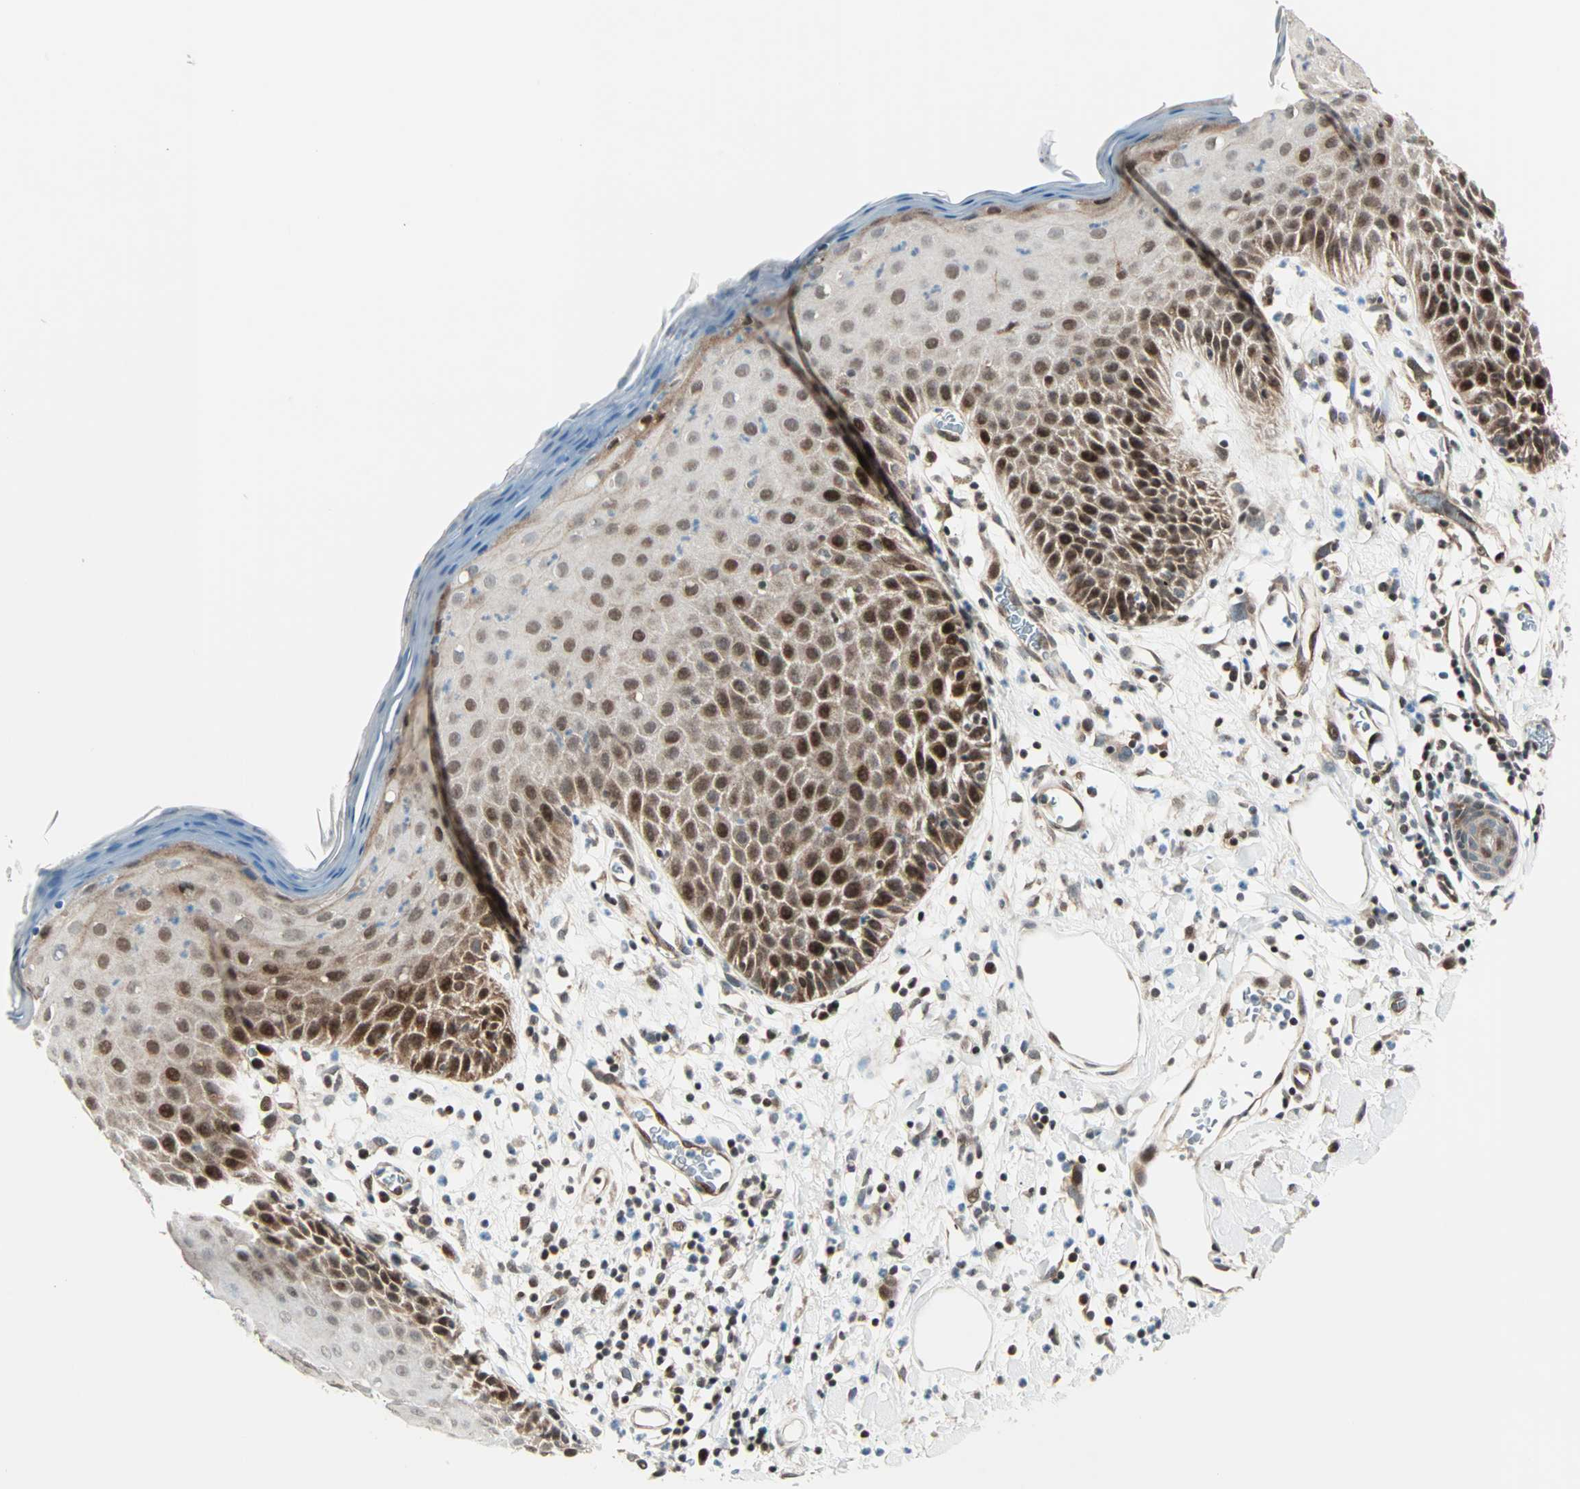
{"staining": {"intensity": "strong", "quantity": "25%-75%", "location": "cytoplasmic/membranous,nuclear"}, "tissue": "skin", "cell_type": "Epidermal cells", "image_type": "normal", "snomed": [{"axis": "morphology", "description": "Normal tissue, NOS"}, {"axis": "topography", "description": "Vulva"}, {"axis": "topography", "description": "Peripheral nerve tissue"}], "caption": "DAB (3,3'-diaminobenzidine) immunohistochemical staining of normal human skin reveals strong cytoplasmic/membranous,nuclear protein positivity in about 25%-75% of epidermal cells.", "gene": "CBX4", "patient": {"sex": "female", "age": 68}}